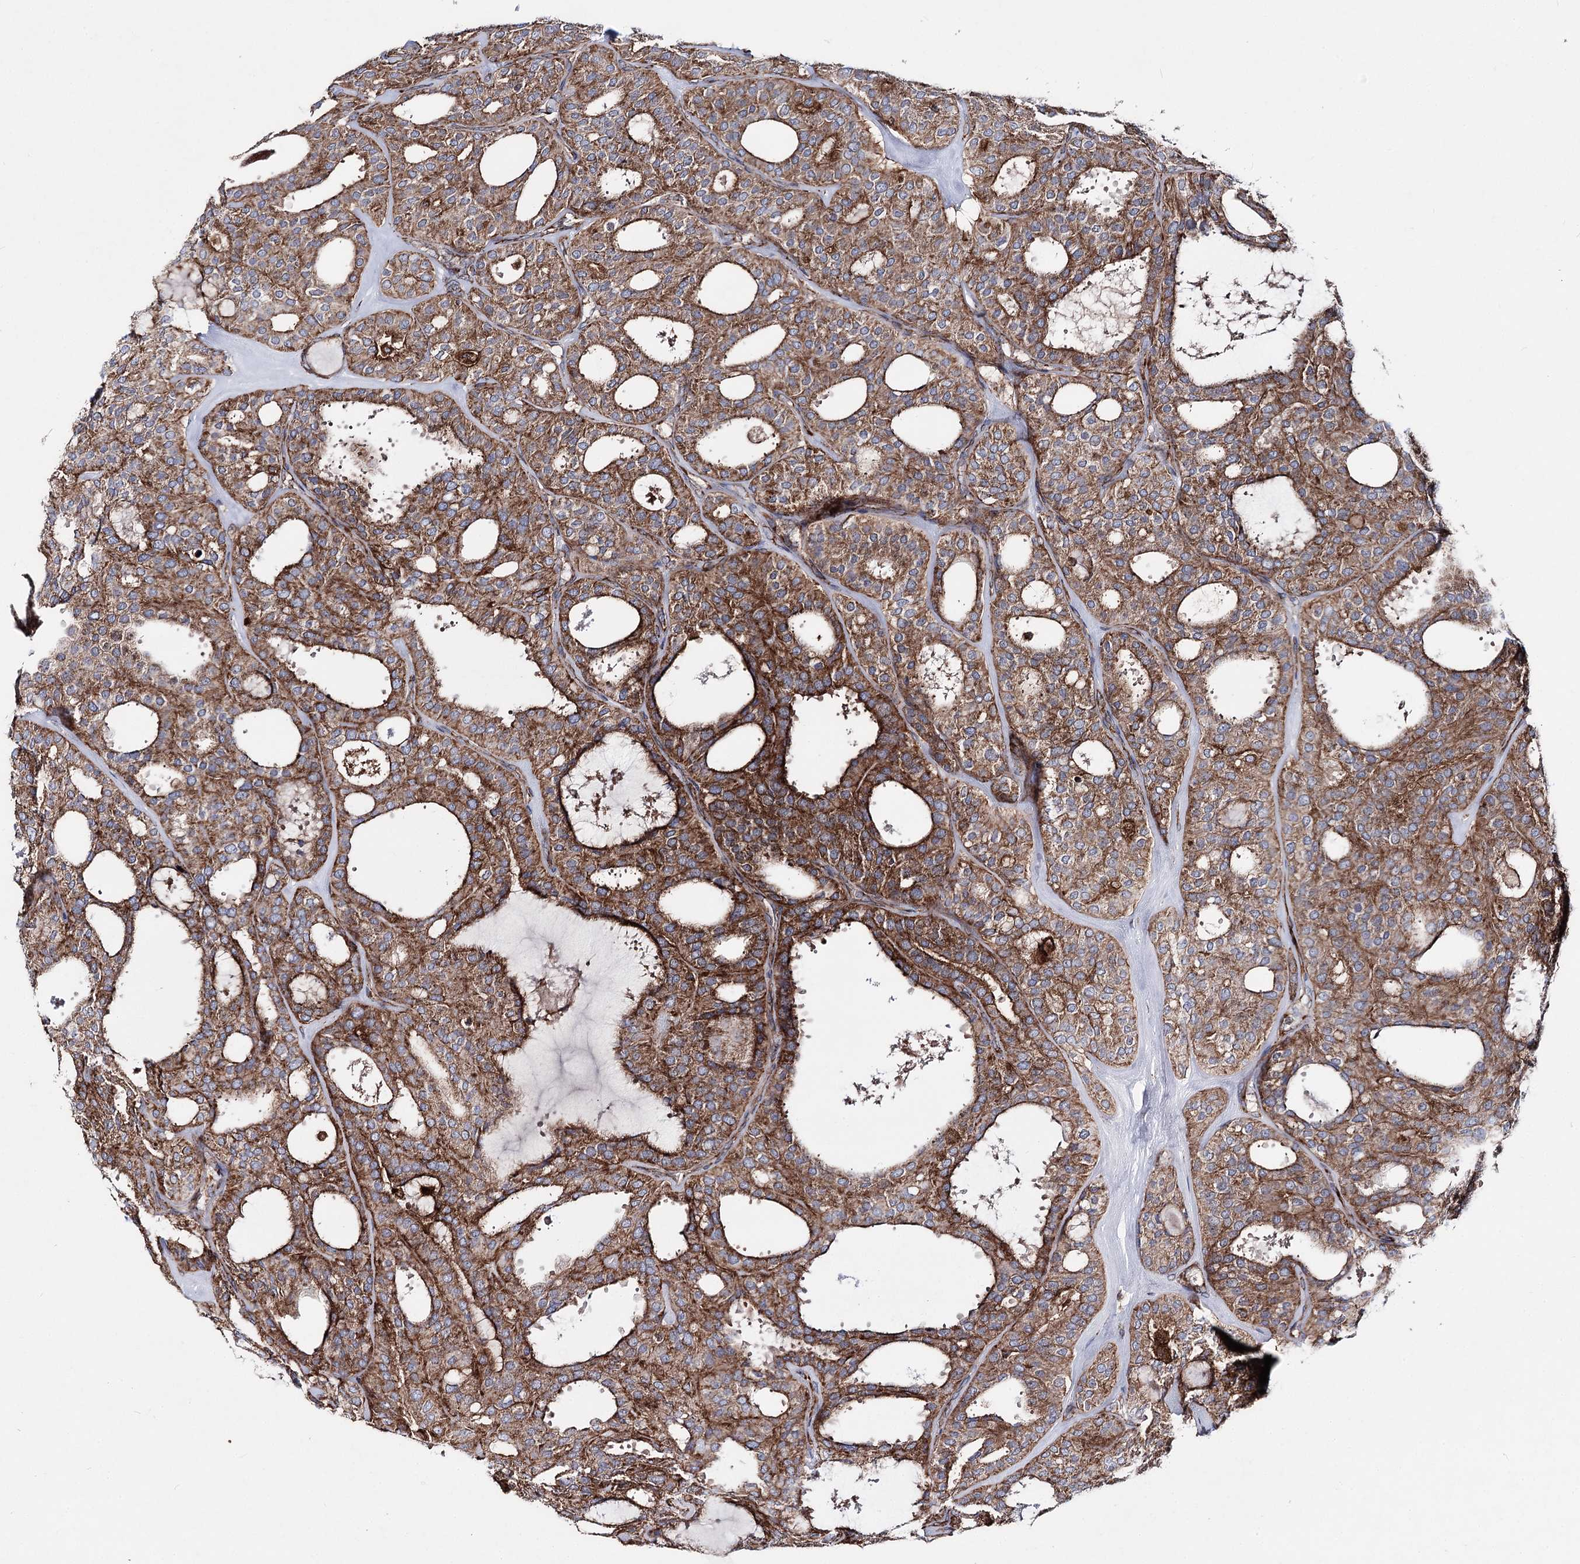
{"staining": {"intensity": "moderate", "quantity": ">75%", "location": "cytoplasmic/membranous"}, "tissue": "thyroid cancer", "cell_type": "Tumor cells", "image_type": "cancer", "snomed": [{"axis": "morphology", "description": "Follicular adenoma carcinoma, NOS"}, {"axis": "topography", "description": "Thyroid gland"}], "caption": "Protein staining of thyroid follicular adenoma carcinoma tissue displays moderate cytoplasmic/membranous staining in approximately >75% of tumor cells.", "gene": "MSANTD2", "patient": {"sex": "male", "age": 75}}